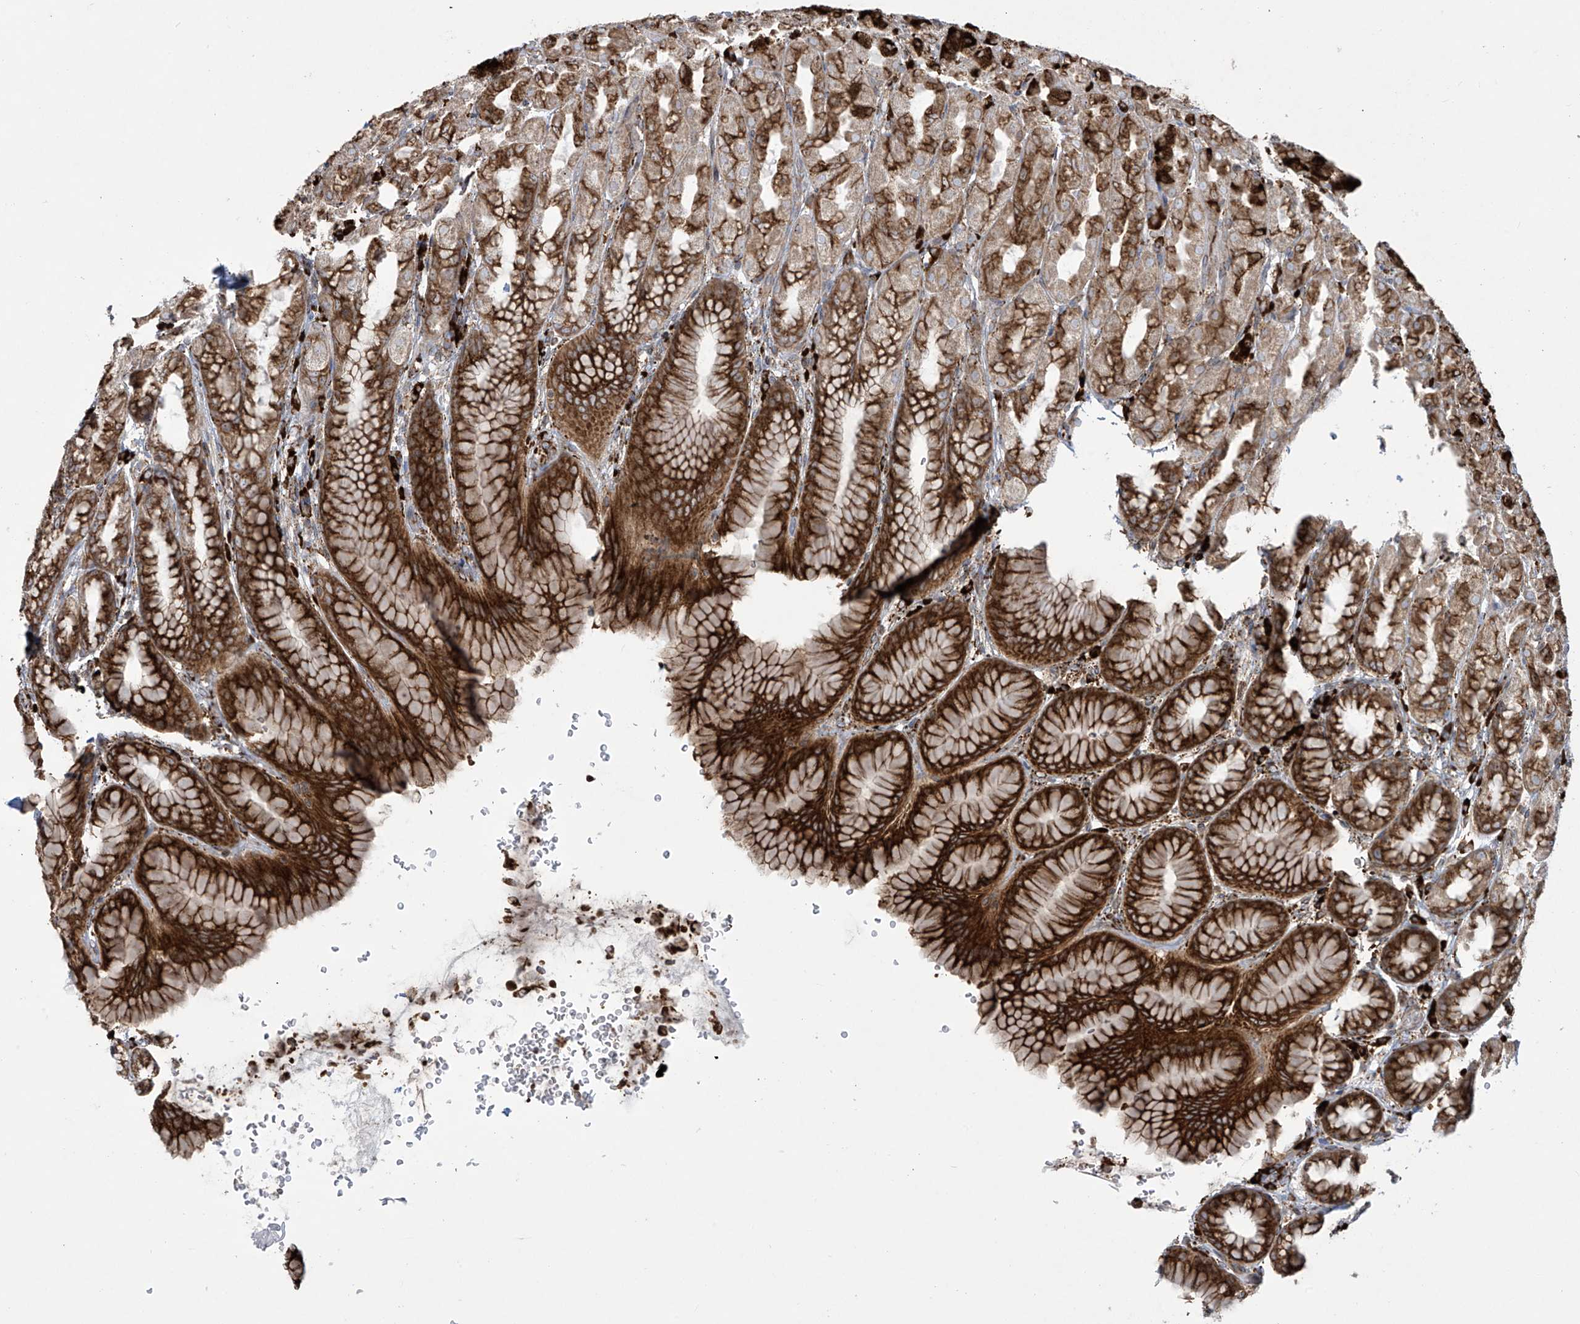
{"staining": {"intensity": "strong", "quantity": ">75%", "location": "cytoplasmic/membranous"}, "tissue": "stomach", "cell_type": "Glandular cells", "image_type": "normal", "snomed": [{"axis": "morphology", "description": "Normal tissue, NOS"}, {"axis": "topography", "description": "Stomach"}], "caption": "The histopathology image displays immunohistochemical staining of unremarkable stomach. There is strong cytoplasmic/membranous expression is present in about >75% of glandular cells.", "gene": "MX1", "patient": {"sex": "male", "age": 42}}